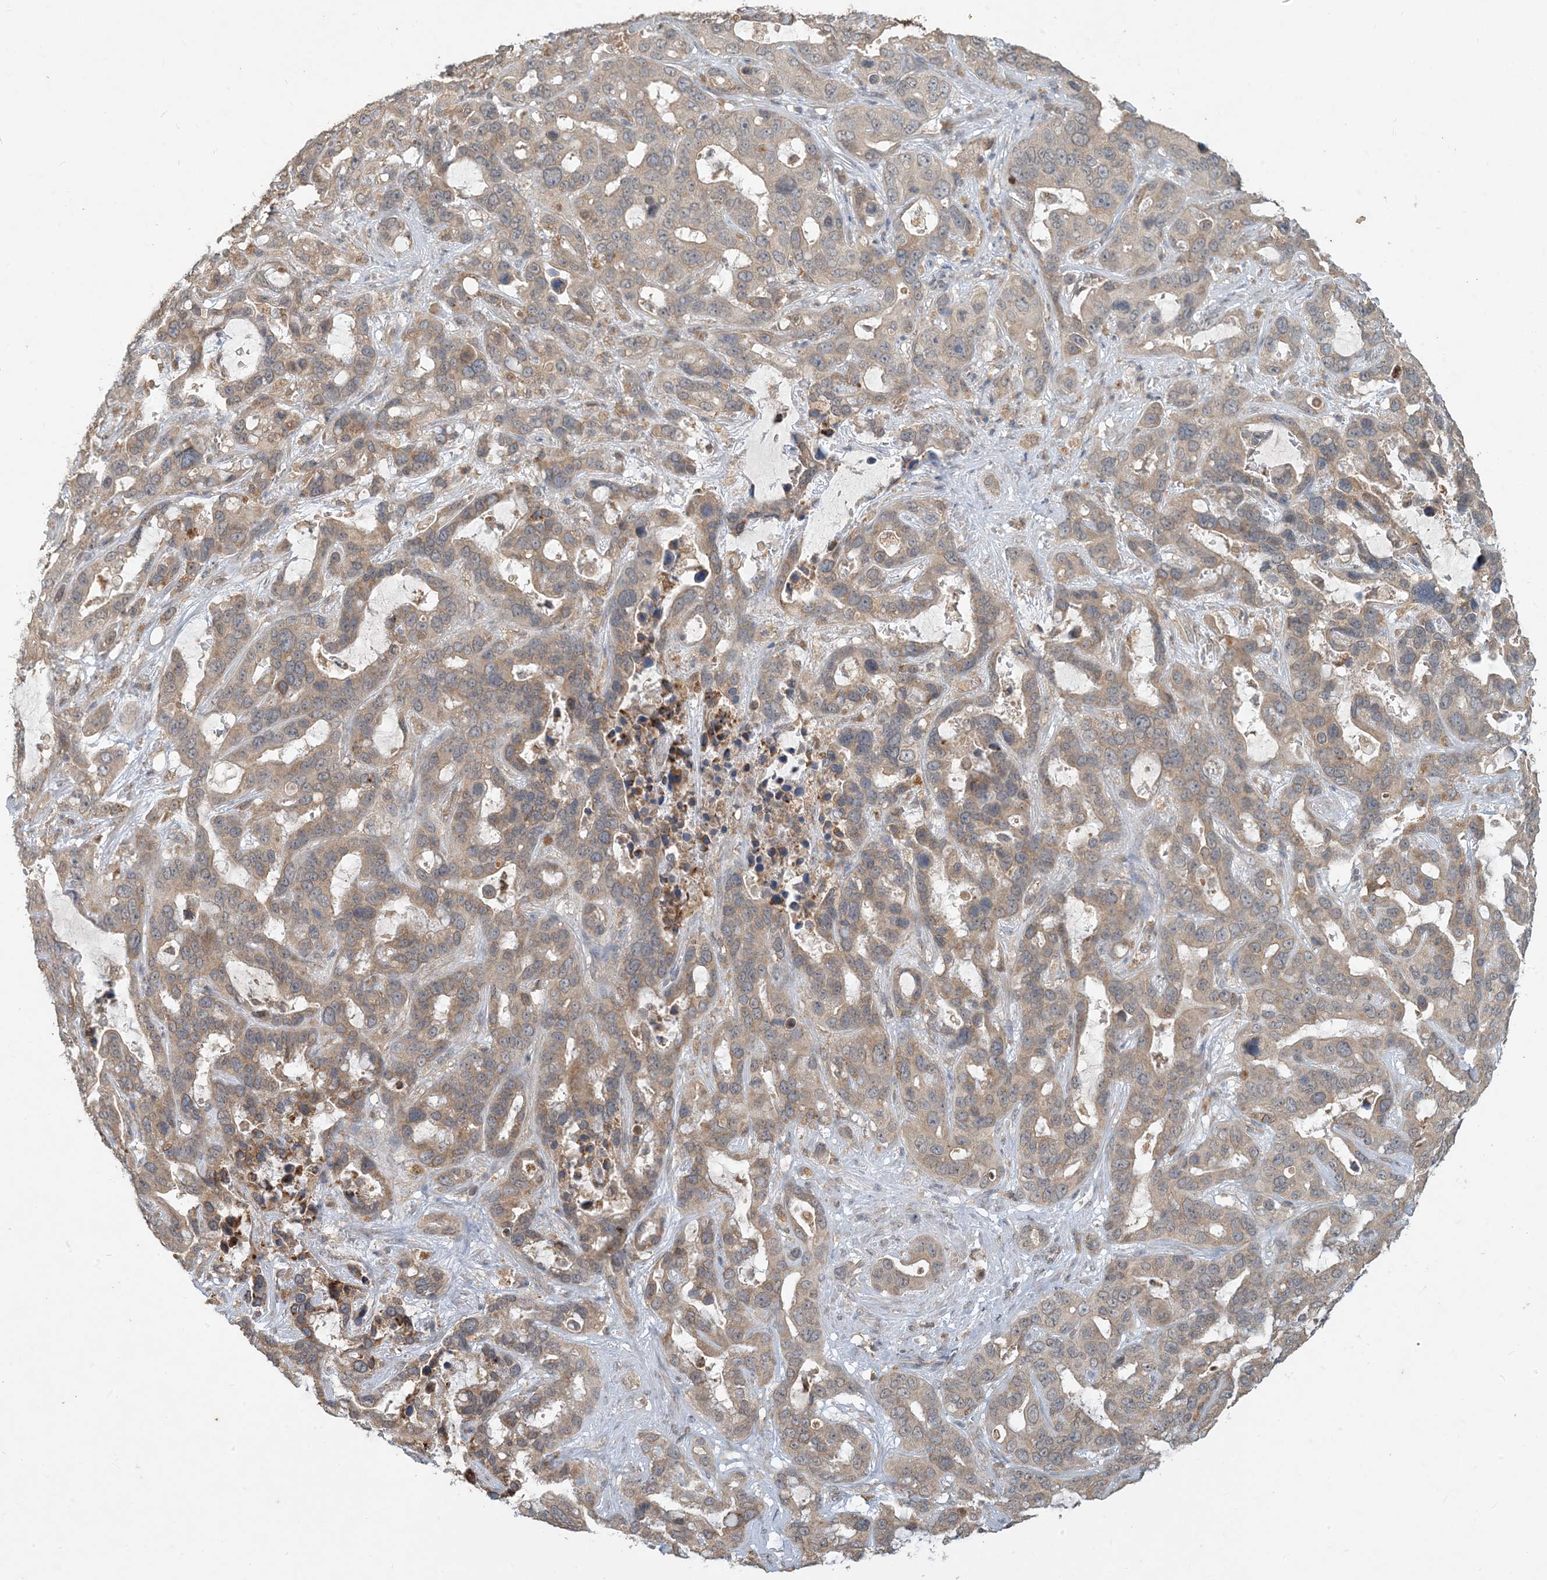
{"staining": {"intensity": "moderate", "quantity": ">75%", "location": "cytoplasmic/membranous"}, "tissue": "liver cancer", "cell_type": "Tumor cells", "image_type": "cancer", "snomed": [{"axis": "morphology", "description": "Cholangiocarcinoma"}, {"axis": "topography", "description": "Liver"}], "caption": "Tumor cells show medium levels of moderate cytoplasmic/membranous staining in approximately >75% of cells in human cholangiocarcinoma (liver). The staining was performed using DAB (3,3'-diaminobenzidine), with brown indicating positive protein expression. Nuclei are stained blue with hematoxylin.", "gene": "MCOLN1", "patient": {"sex": "female", "age": 65}}